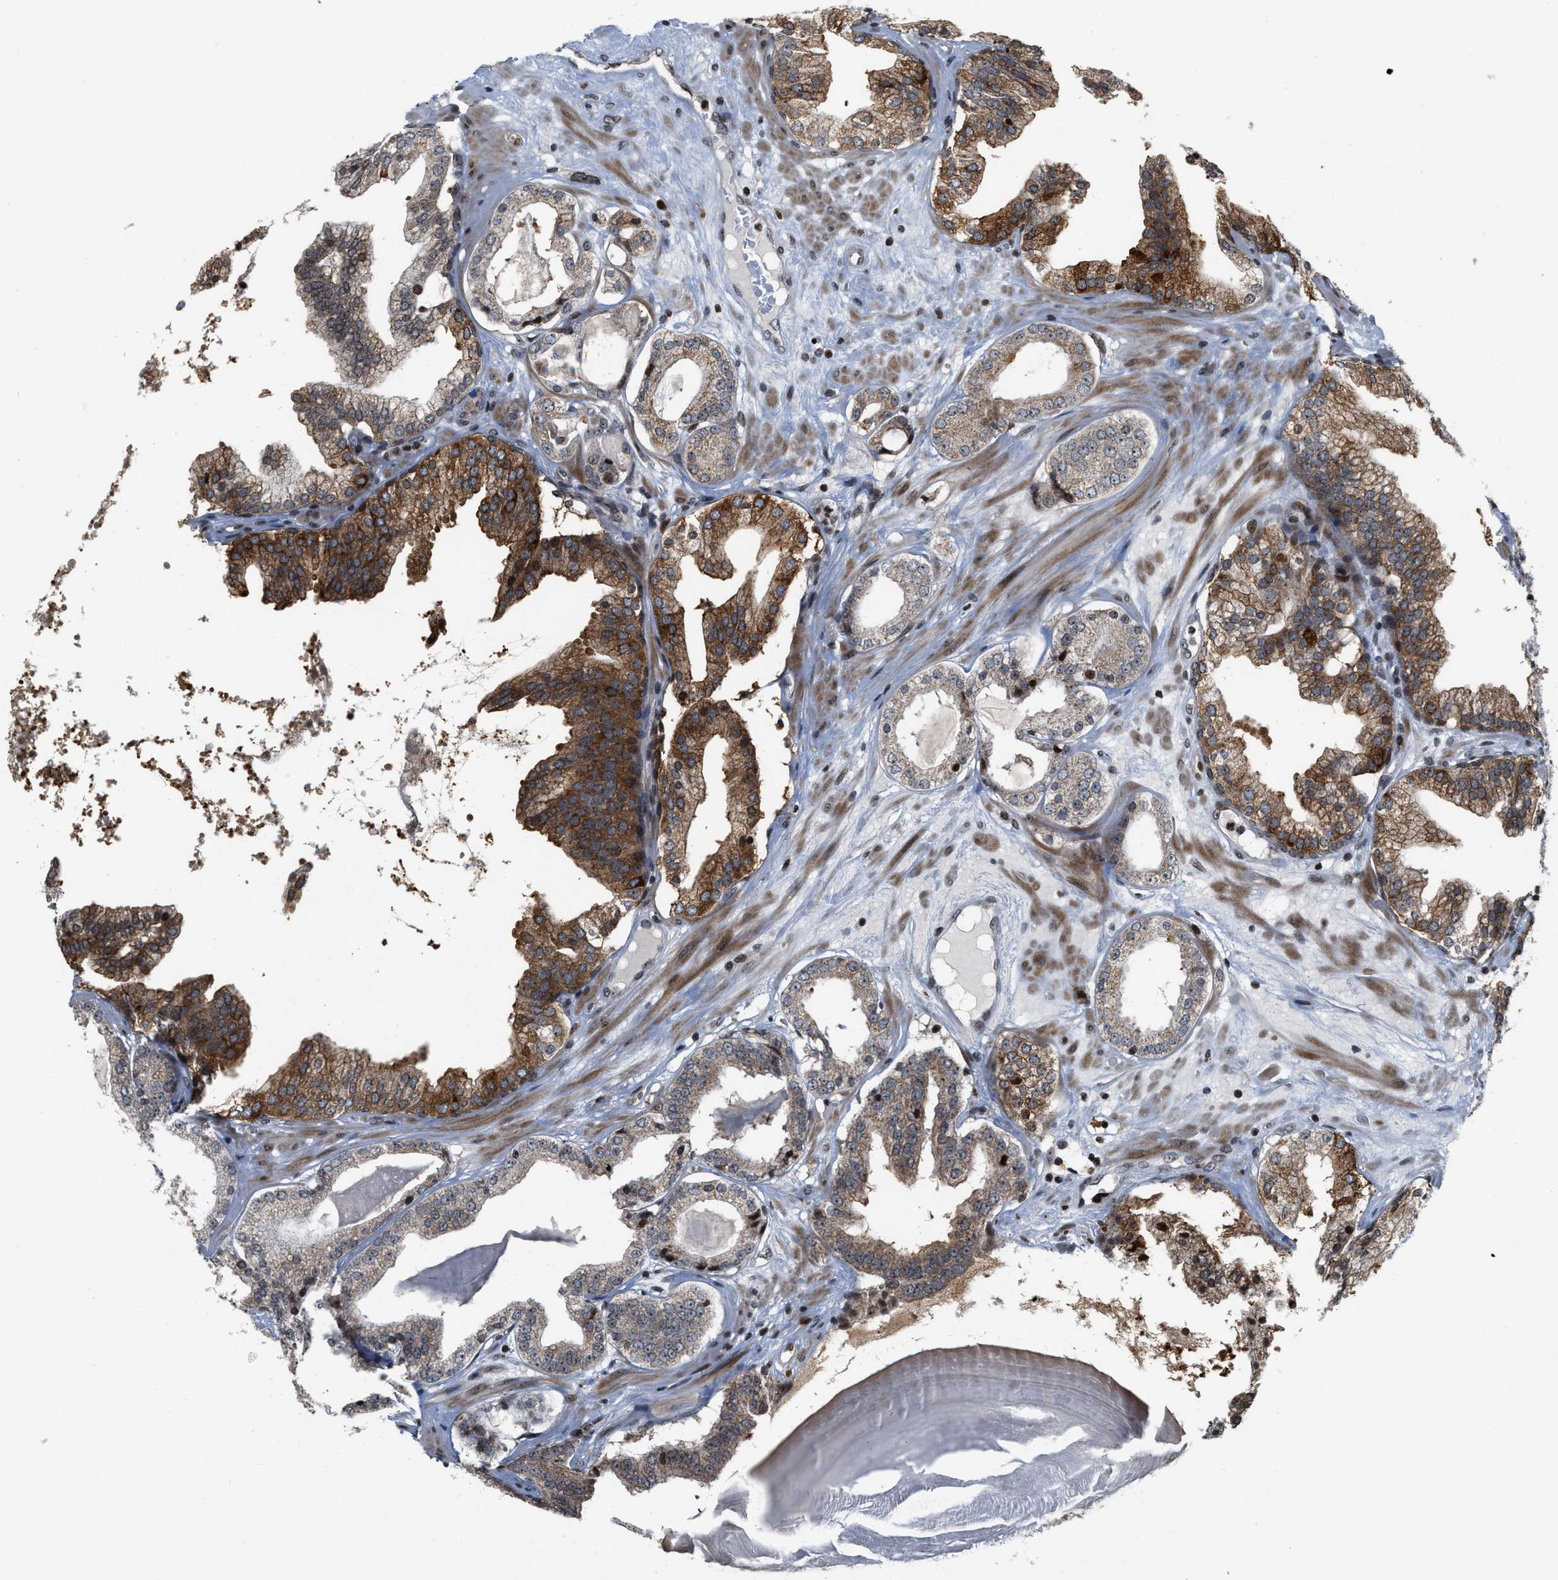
{"staining": {"intensity": "moderate", "quantity": ">75%", "location": "cytoplasmic/membranous"}, "tissue": "prostate cancer", "cell_type": "Tumor cells", "image_type": "cancer", "snomed": [{"axis": "morphology", "description": "Adenocarcinoma, High grade"}, {"axis": "topography", "description": "Prostate"}], "caption": "Prostate adenocarcinoma (high-grade) stained with a protein marker shows moderate staining in tumor cells.", "gene": "PDZD2", "patient": {"sex": "male", "age": 68}}